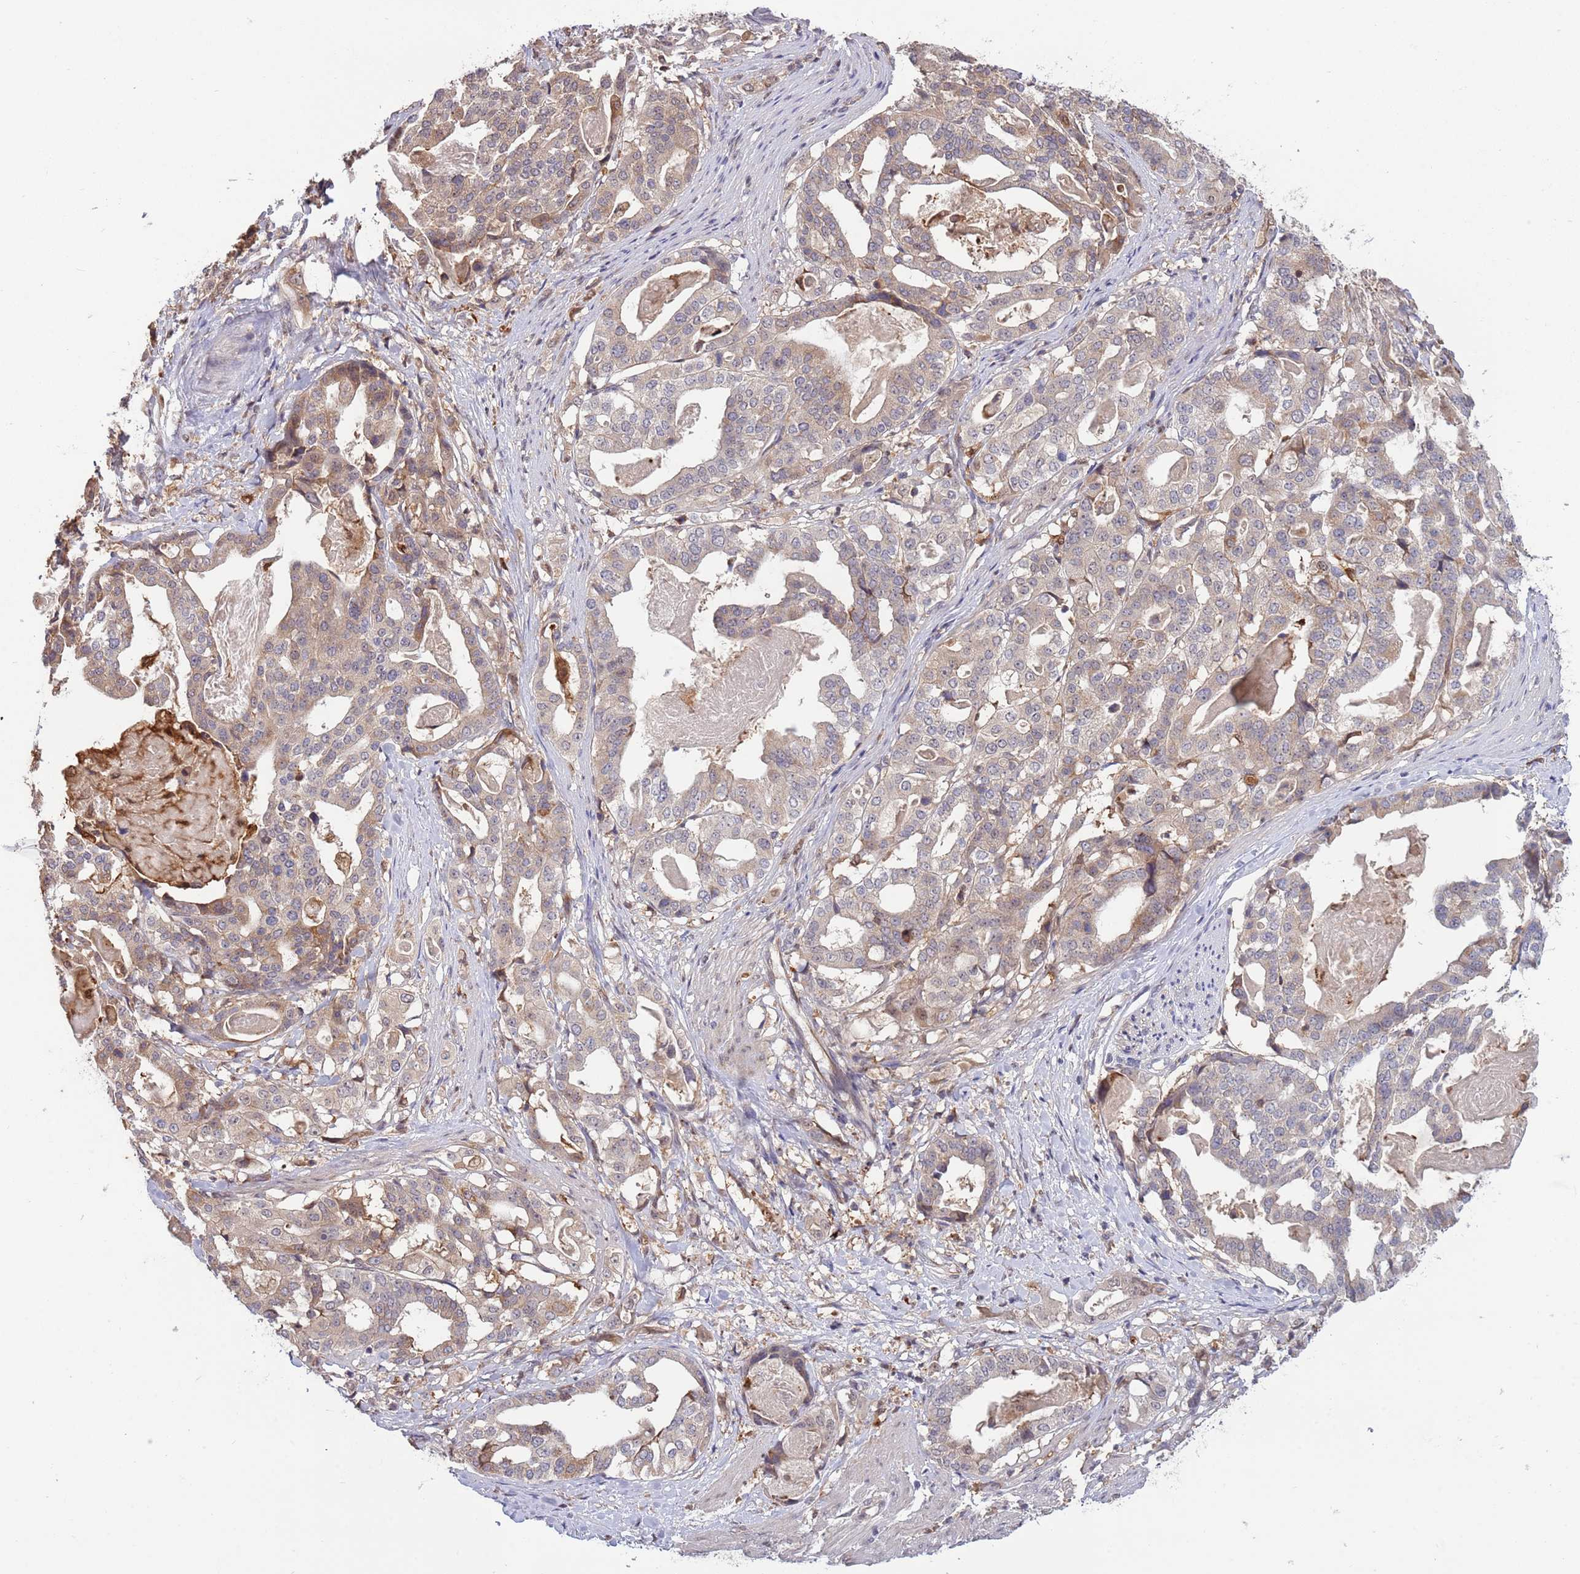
{"staining": {"intensity": "weak", "quantity": "25%-75%", "location": "cytoplasmic/membranous"}, "tissue": "stomach cancer", "cell_type": "Tumor cells", "image_type": "cancer", "snomed": [{"axis": "morphology", "description": "Adenocarcinoma, NOS"}, {"axis": "topography", "description": "Stomach"}], "caption": "Adenocarcinoma (stomach) stained with immunohistochemistry (IHC) displays weak cytoplasmic/membranous positivity in about 25%-75% of tumor cells.", "gene": "CCNJL", "patient": {"sex": "male", "age": 48}}